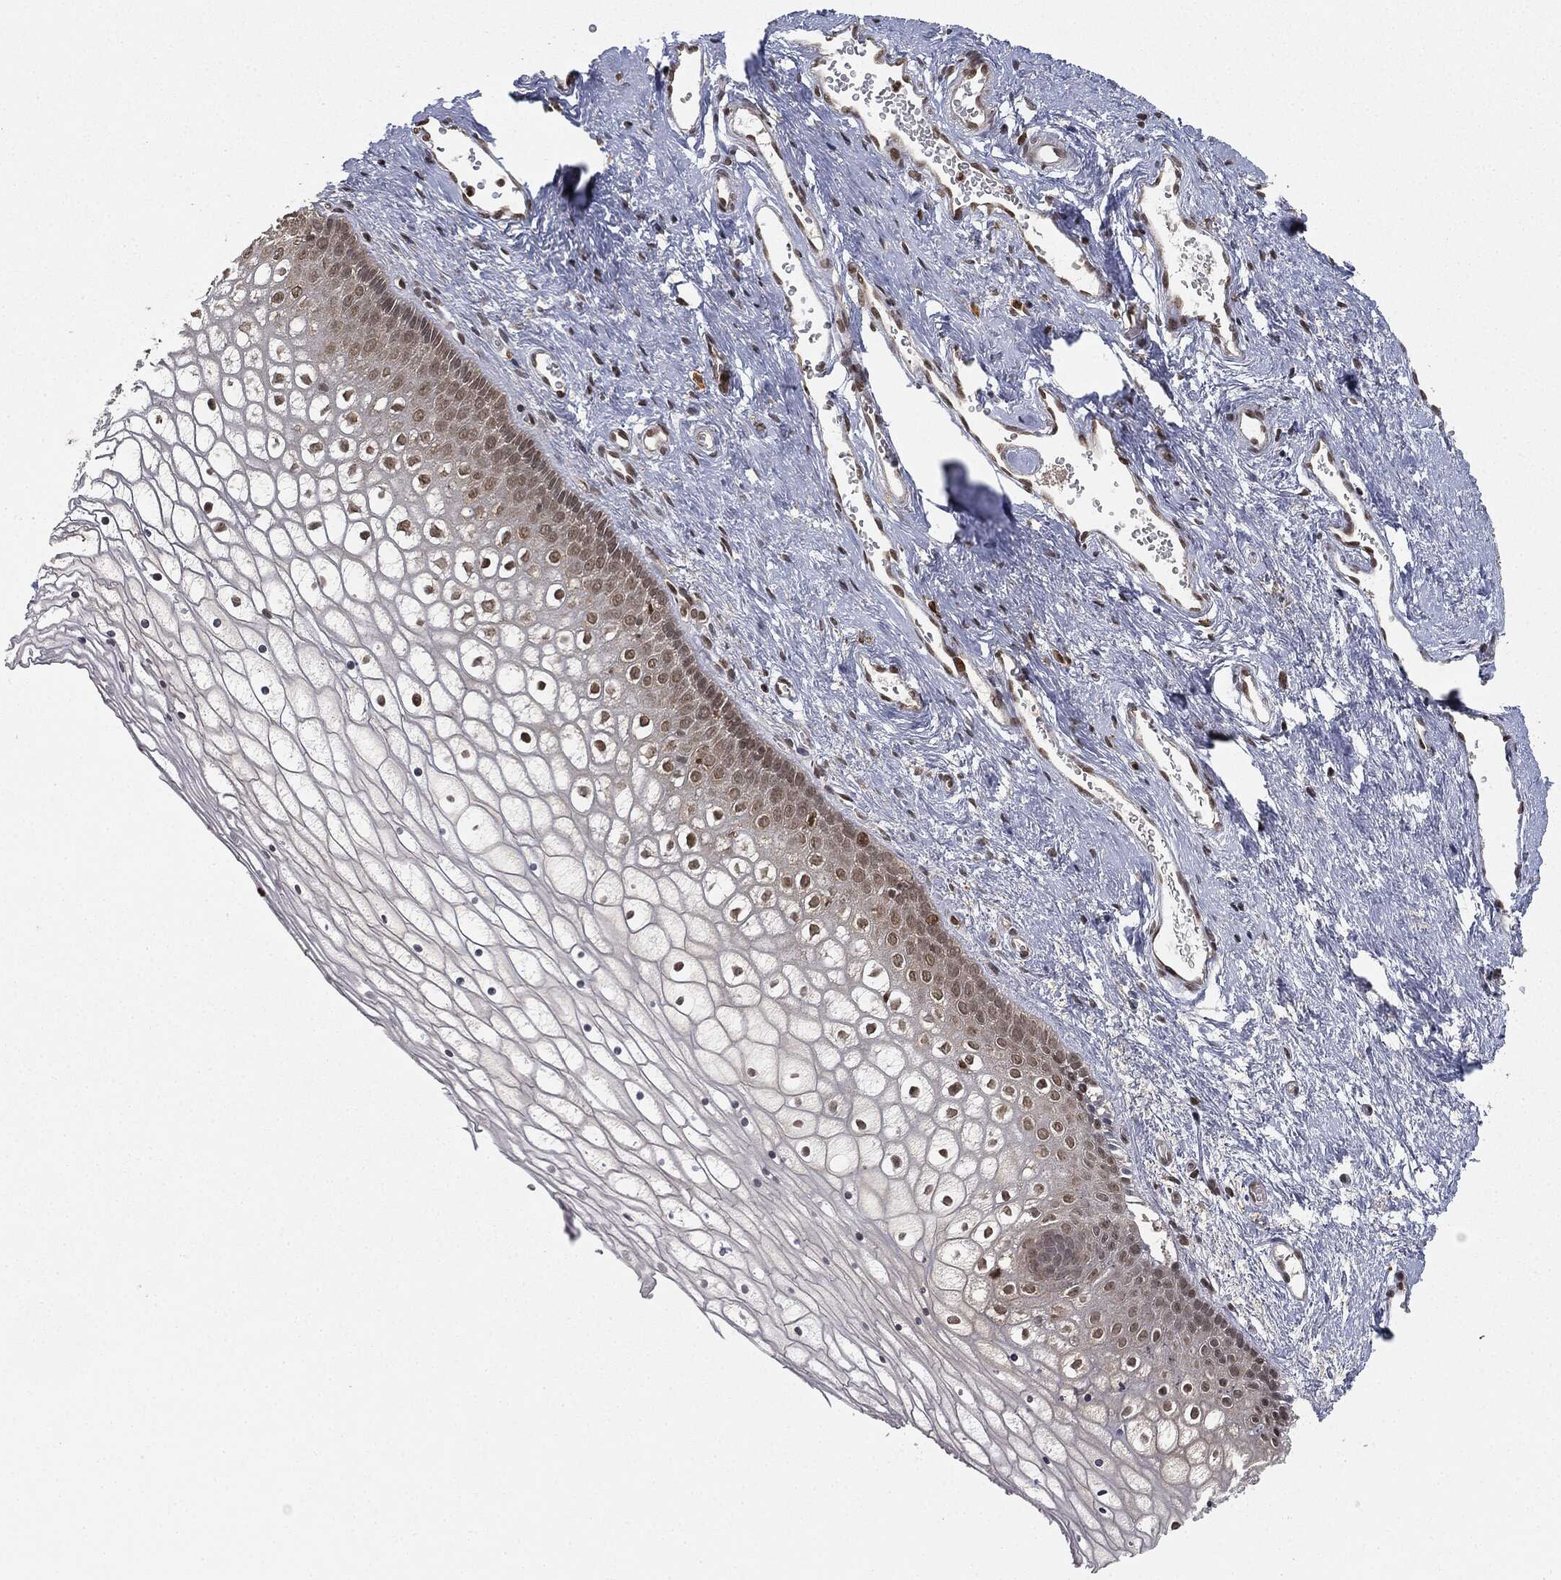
{"staining": {"intensity": "strong", "quantity": "<25%", "location": "nuclear"}, "tissue": "vagina", "cell_type": "Squamous epithelial cells", "image_type": "normal", "snomed": [{"axis": "morphology", "description": "Normal tissue, NOS"}, {"axis": "topography", "description": "Vagina"}], "caption": "Immunohistochemical staining of benign human vagina reveals medium levels of strong nuclear expression in about <25% of squamous epithelial cells.", "gene": "TBC1D22A", "patient": {"sex": "female", "age": 32}}